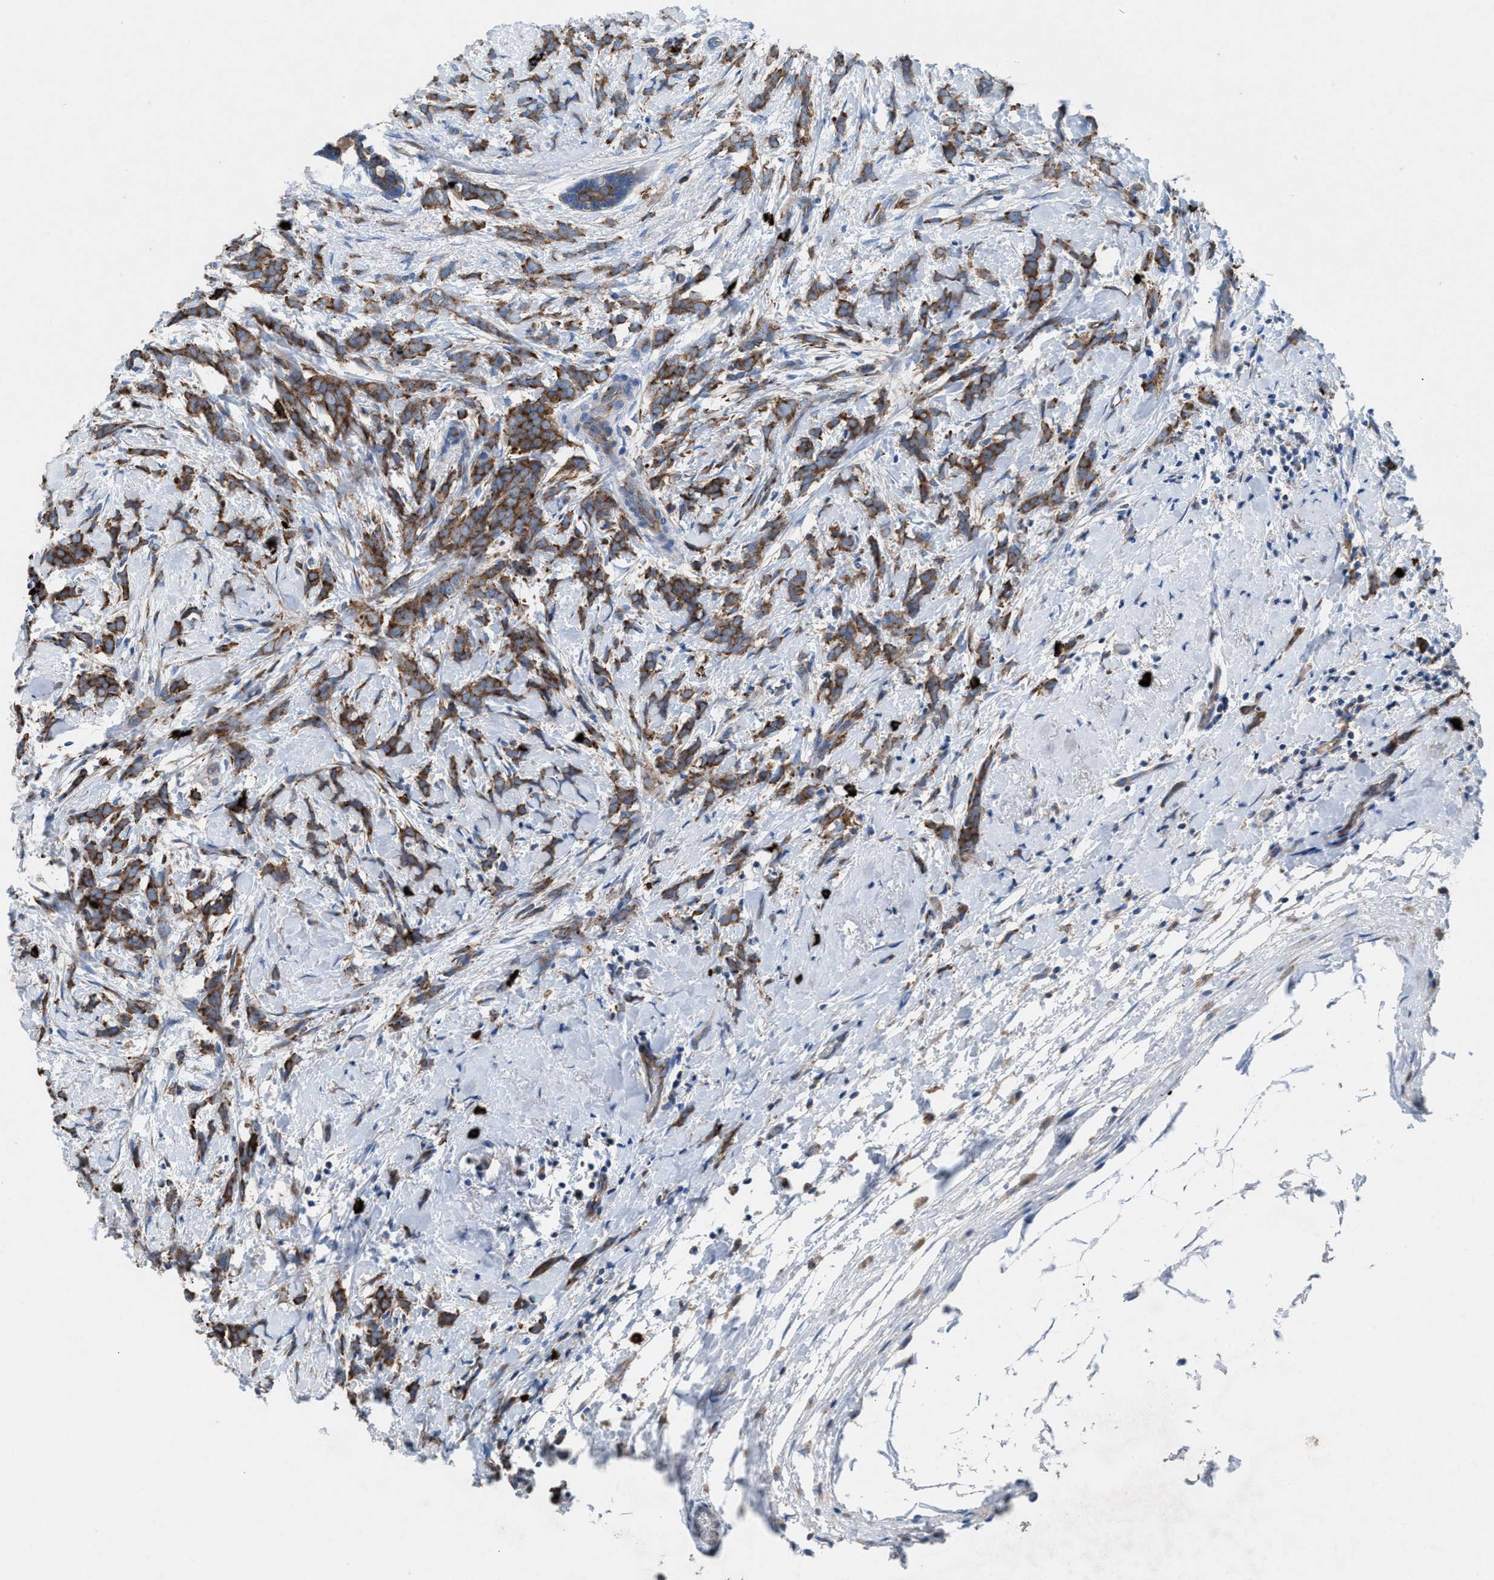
{"staining": {"intensity": "moderate", "quantity": ">75%", "location": "cytoplasmic/membranous"}, "tissue": "breast cancer", "cell_type": "Tumor cells", "image_type": "cancer", "snomed": [{"axis": "morphology", "description": "Lobular carcinoma, in situ"}, {"axis": "morphology", "description": "Lobular carcinoma"}, {"axis": "topography", "description": "Breast"}], "caption": "This is a micrograph of IHC staining of breast cancer (lobular carcinoma), which shows moderate positivity in the cytoplasmic/membranous of tumor cells.", "gene": "NYAP1", "patient": {"sex": "female", "age": 41}}